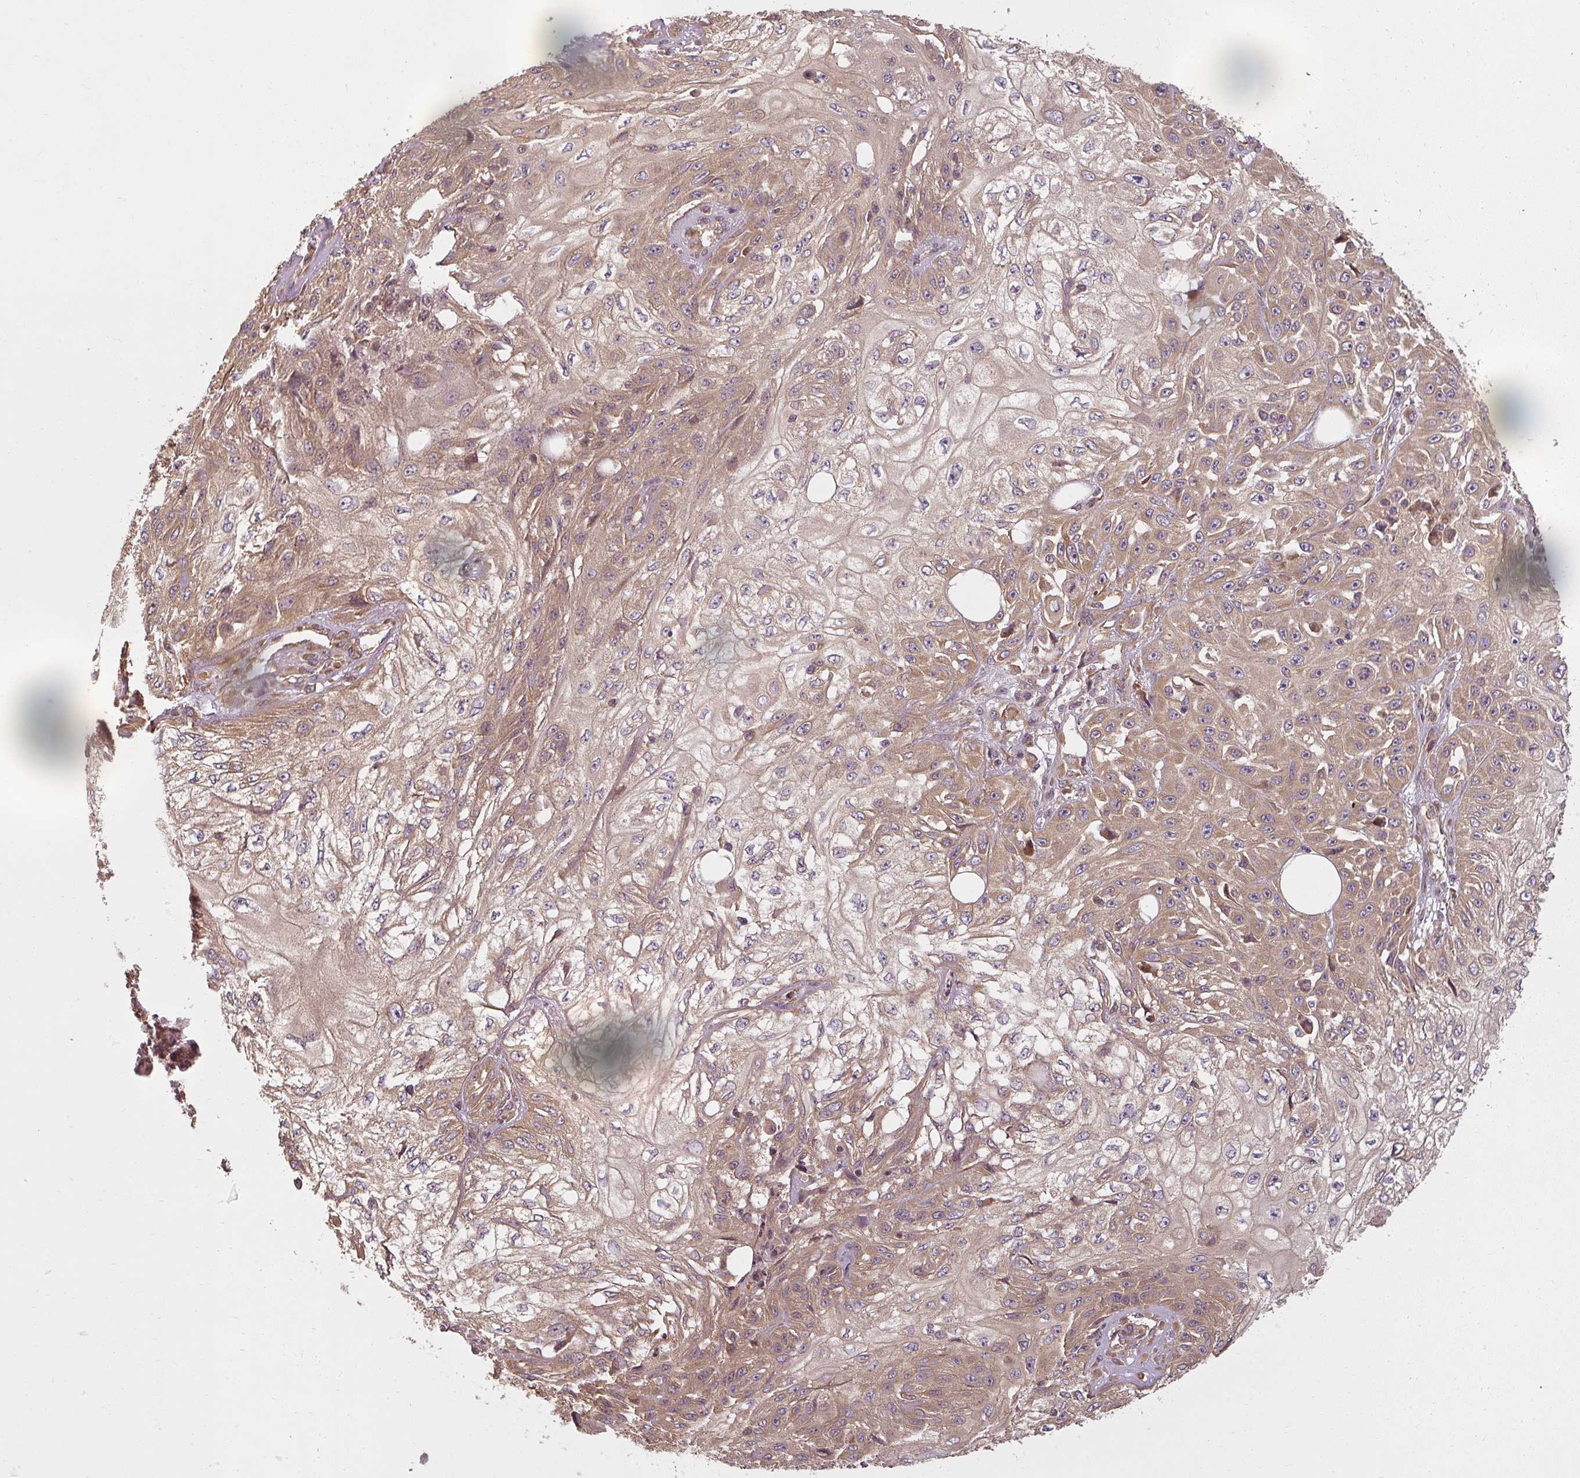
{"staining": {"intensity": "moderate", "quantity": ">75%", "location": "cytoplasmic/membranous"}, "tissue": "skin cancer", "cell_type": "Tumor cells", "image_type": "cancer", "snomed": [{"axis": "morphology", "description": "Squamous cell carcinoma, NOS"}, {"axis": "morphology", "description": "Squamous cell carcinoma, metastatic, NOS"}, {"axis": "topography", "description": "Skin"}, {"axis": "topography", "description": "Lymph node"}], "caption": "Skin cancer stained for a protein reveals moderate cytoplasmic/membranous positivity in tumor cells.", "gene": "RPL24", "patient": {"sex": "male", "age": 75}}